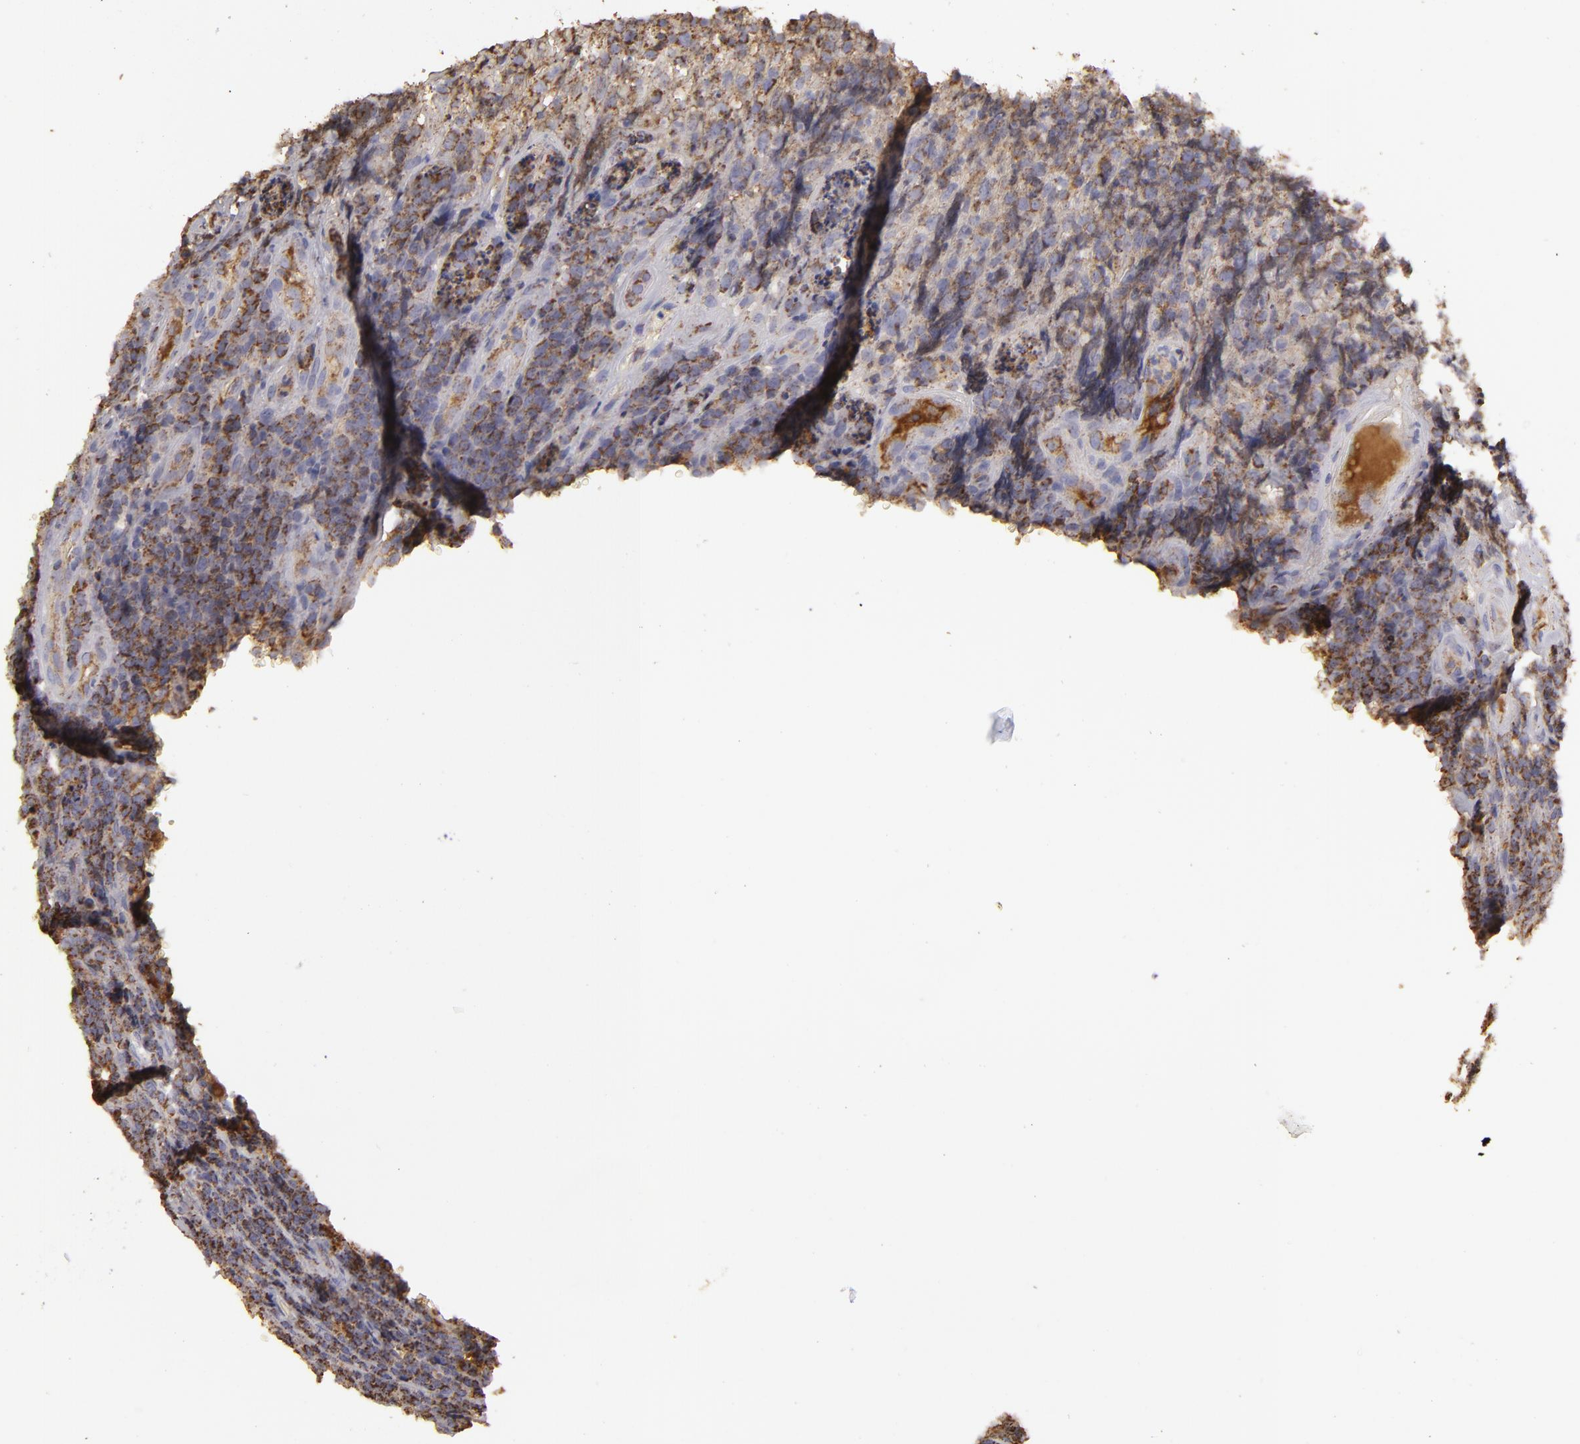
{"staining": {"intensity": "strong", "quantity": ">75%", "location": "cytoplasmic/membranous"}, "tissue": "lymphoma", "cell_type": "Tumor cells", "image_type": "cancer", "snomed": [{"axis": "morphology", "description": "Malignant lymphoma, non-Hodgkin's type, High grade"}, {"axis": "topography", "description": "Small intestine"}, {"axis": "topography", "description": "Colon"}], "caption": "A brown stain labels strong cytoplasmic/membranous expression of a protein in lymphoma tumor cells.", "gene": "CFB", "patient": {"sex": "male", "age": 8}}